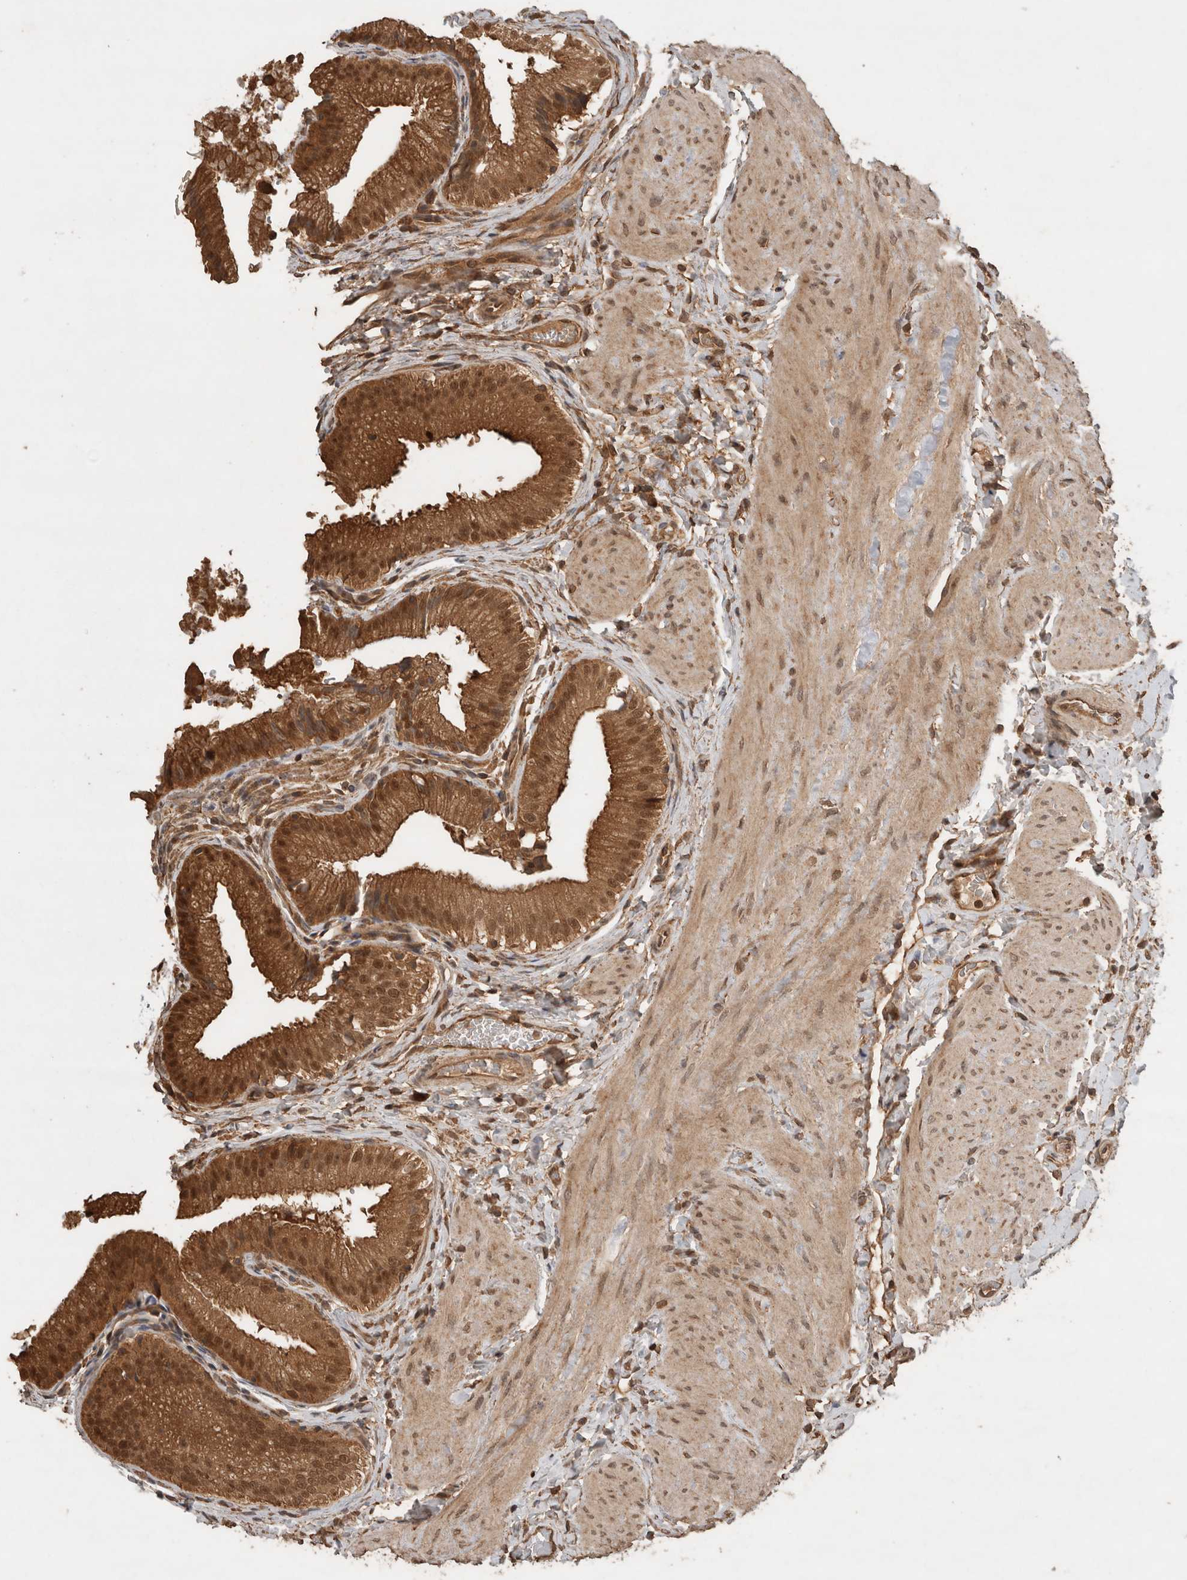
{"staining": {"intensity": "strong", "quantity": ">75%", "location": "cytoplasmic/membranous,nuclear"}, "tissue": "gallbladder", "cell_type": "Glandular cells", "image_type": "normal", "snomed": [{"axis": "morphology", "description": "Normal tissue, NOS"}, {"axis": "topography", "description": "Gallbladder"}], "caption": "Glandular cells show strong cytoplasmic/membranous,nuclear expression in about >75% of cells in normal gallbladder. (DAB (3,3'-diaminobenzidine) = brown stain, brightfield microscopy at high magnification).", "gene": "OTUD7B", "patient": {"sex": "female", "age": 30}}